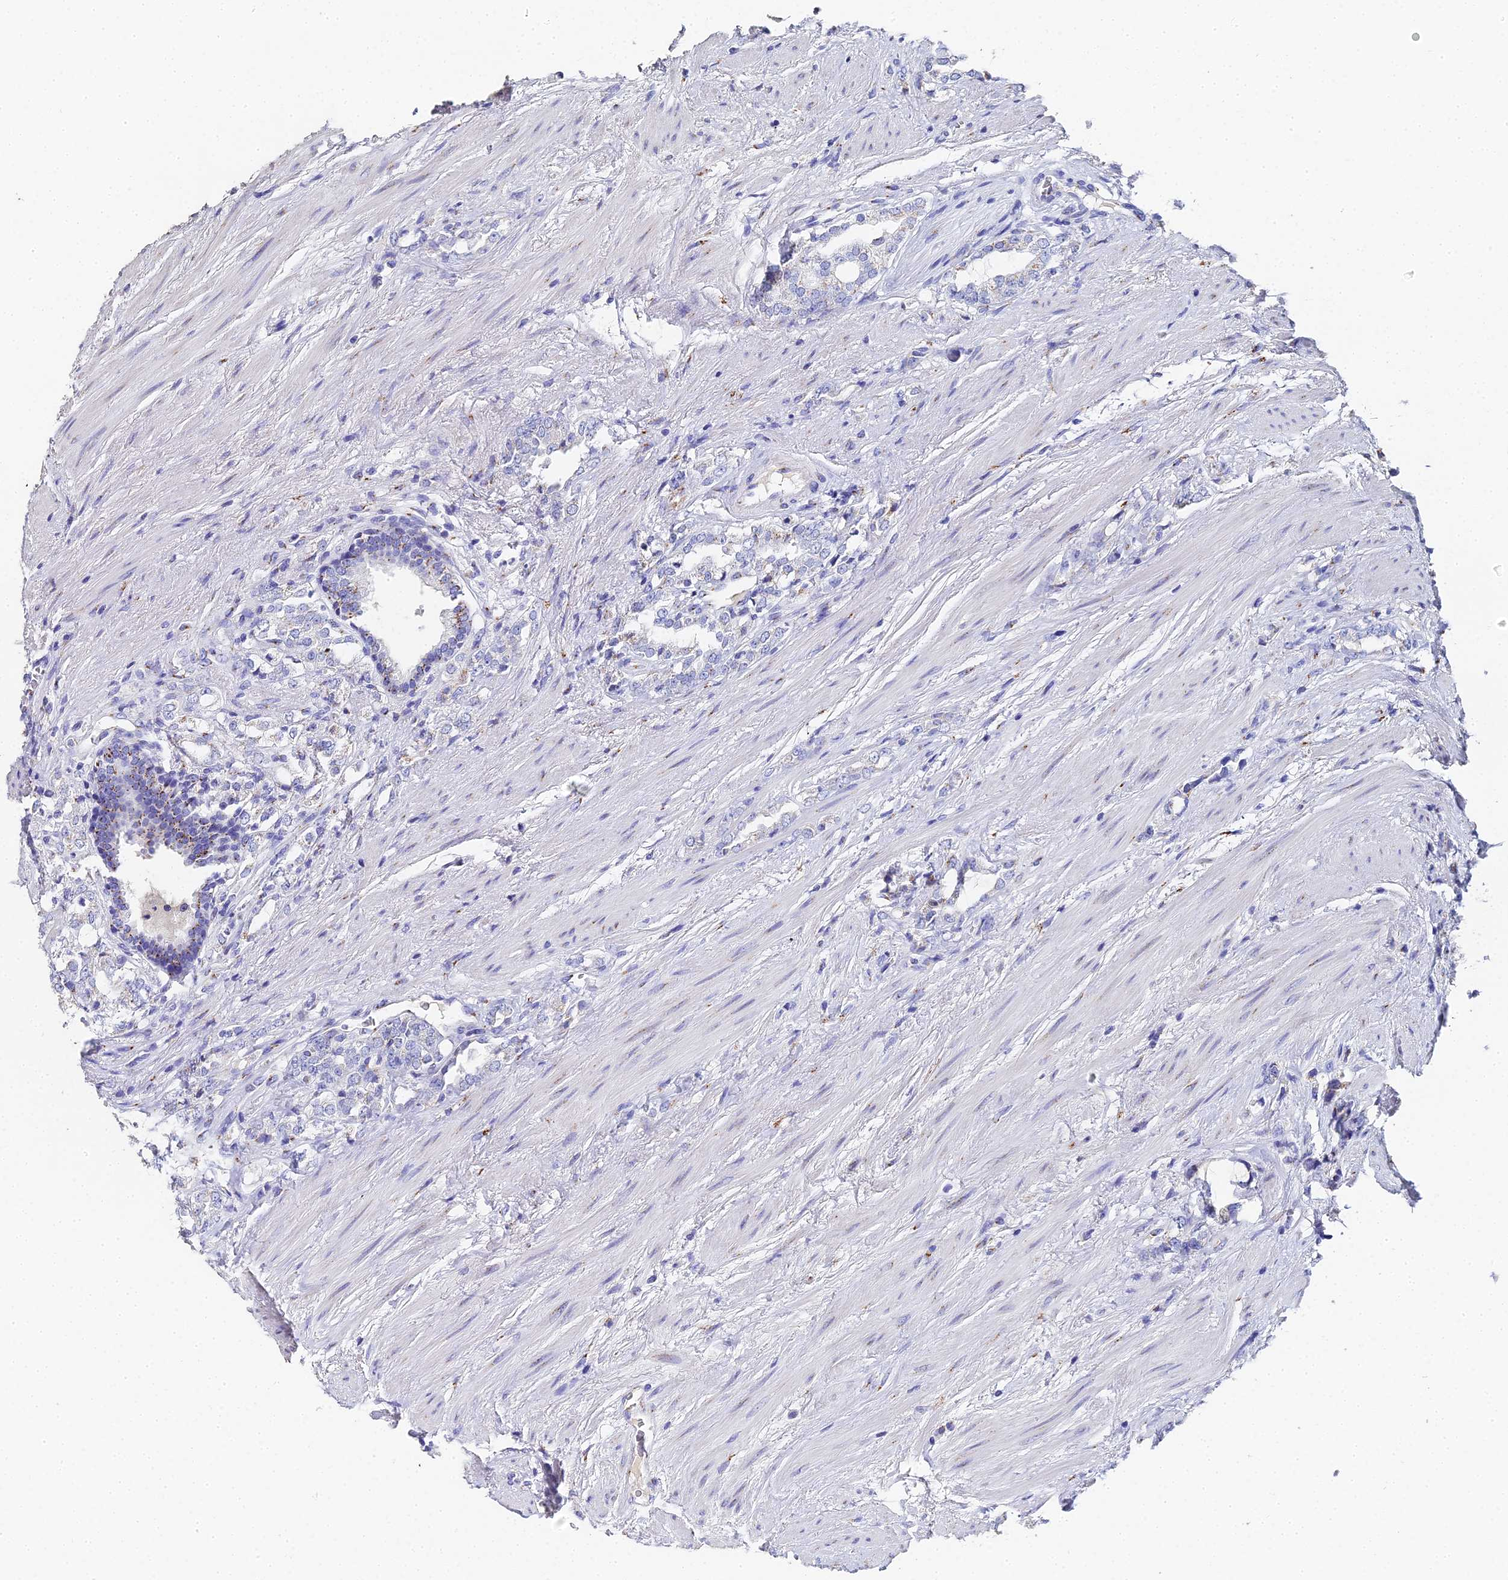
{"staining": {"intensity": "negative", "quantity": "none", "location": "none"}, "tissue": "prostate cancer", "cell_type": "Tumor cells", "image_type": "cancer", "snomed": [{"axis": "morphology", "description": "Adenocarcinoma, High grade"}, {"axis": "topography", "description": "Prostate"}], "caption": "The histopathology image displays no significant expression in tumor cells of prostate cancer.", "gene": "ENSG00000268674", "patient": {"sex": "male", "age": 64}}